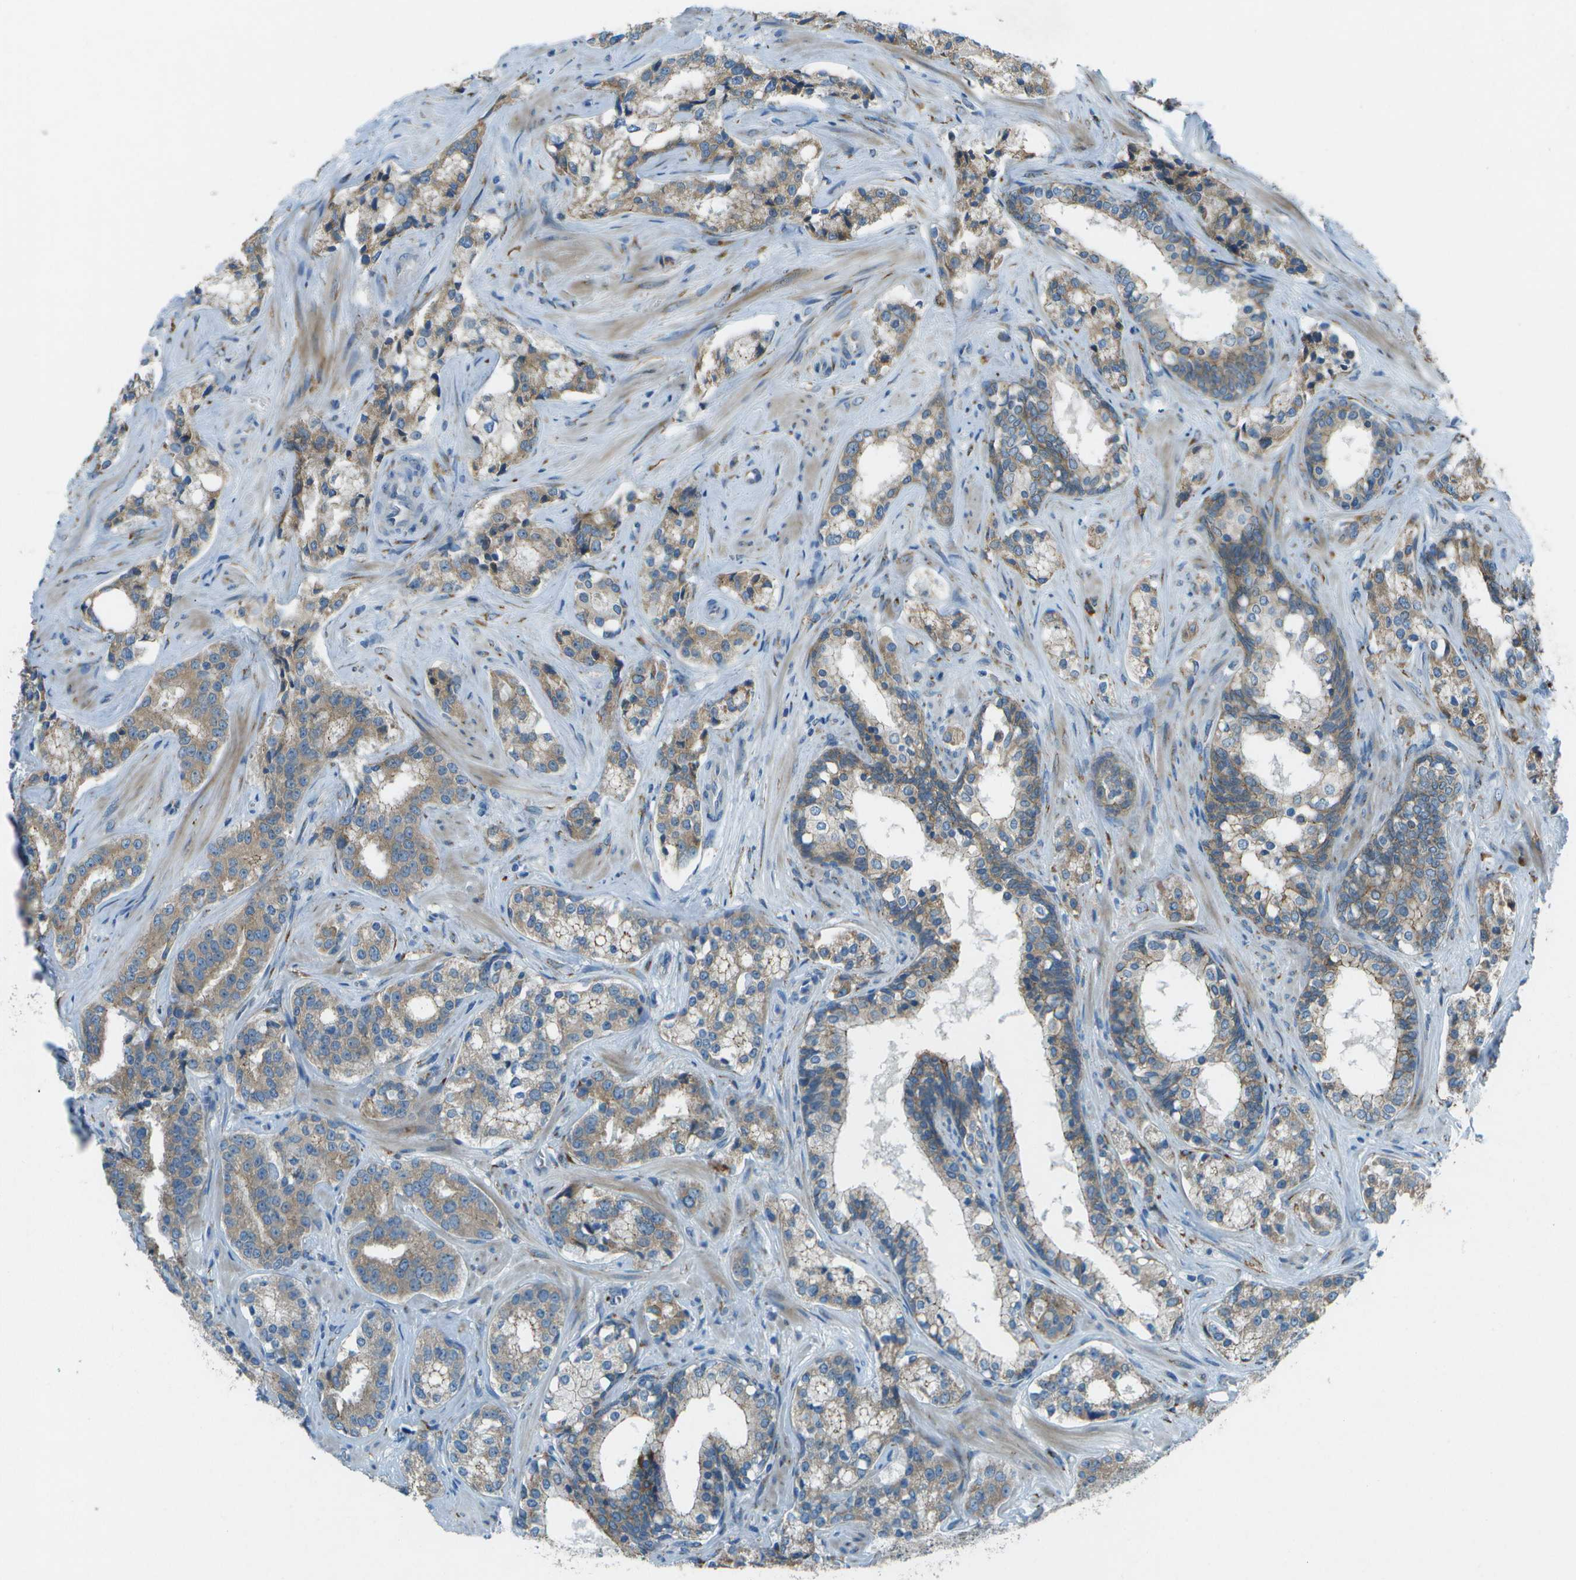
{"staining": {"intensity": "moderate", "quantity": ">75%", "location": "cytoplasmic/membranous"}, "tissue": "prostate cancer", "cell_type": "Tumor cells", "image_type": "cancer", "snomed": [{"axis": "morphology", "description": "Adenocarcinoma, High grade"}, {"axis": "topography", "description": "Prostate"}], "caption": "Protein expression by IHC shows moderate cytoplasmic/membranous positivity in approximately >75% of tumor cells in prostate cancer. The protein of interest is stained brown, and the nuclei are stained in blue (DAB (3,3'-diaminobenzidine) IHC with brightfield microscopy, high magnification).", "gene": "KCTD3", "patient": {"sex": "male", "age": 60}}